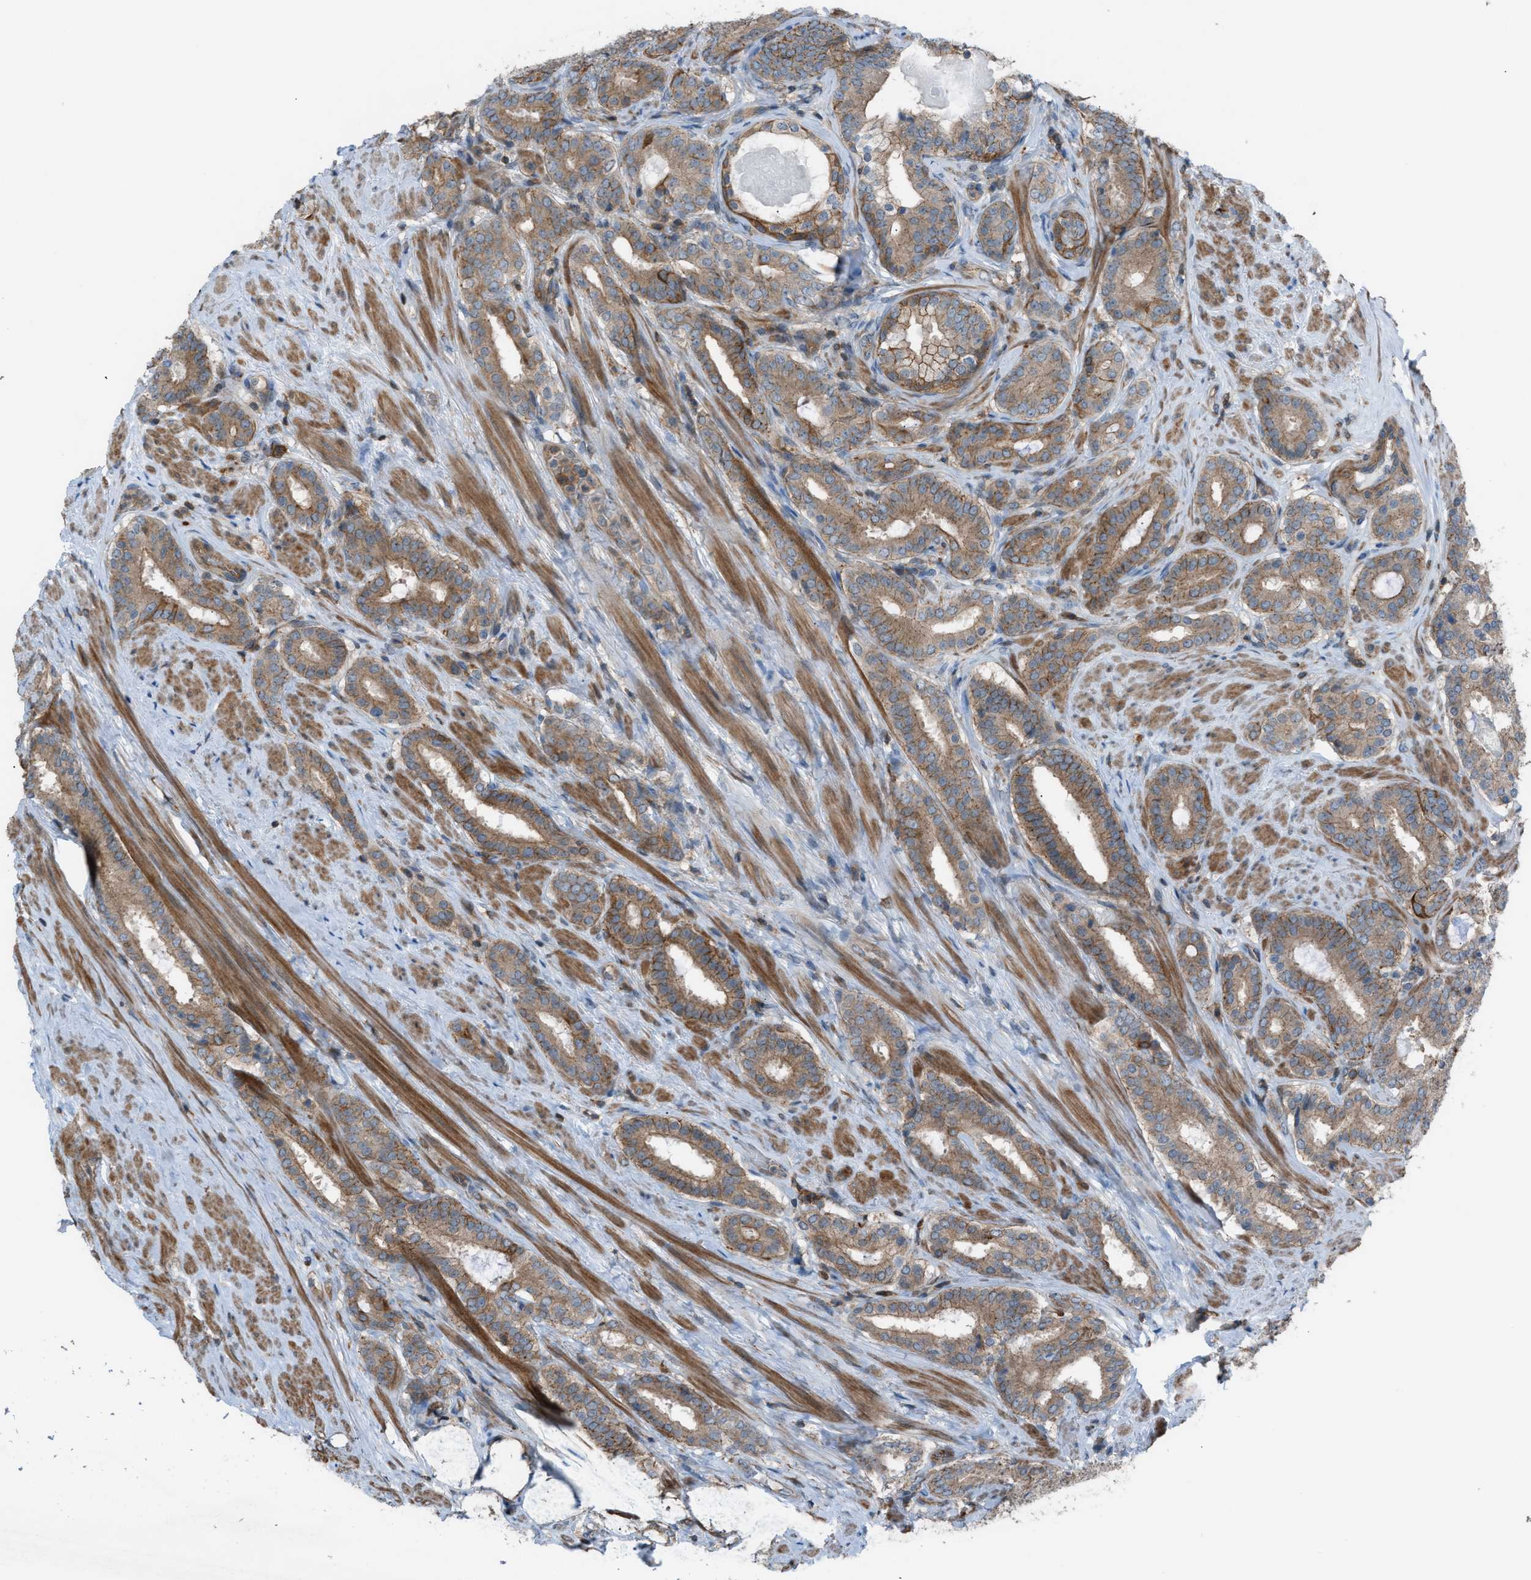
{"staining": {"intensity": "moderate", "quantity": ">75%", "location": "cytoplasmic/membranous"}, "tissue": "prostate cancer", "cell_type": "Tumor cells", "image_type": "cancer", "snomed": [{"axis": "morphology", "description": "Adenocarcinoma, Low grade"}, {"axis": "topography", "description": "Prostate"}], "caption": "Moderate cytoplasmic/membranous expression for a protein is identified in approximately >75% of tumor cells of prostate cancer (adenocarcinoma (low-grade)) using immunohistochemistry (IHC).", "gene": "DYRK1A", "patient": {"sex": "male", "age": 69}}